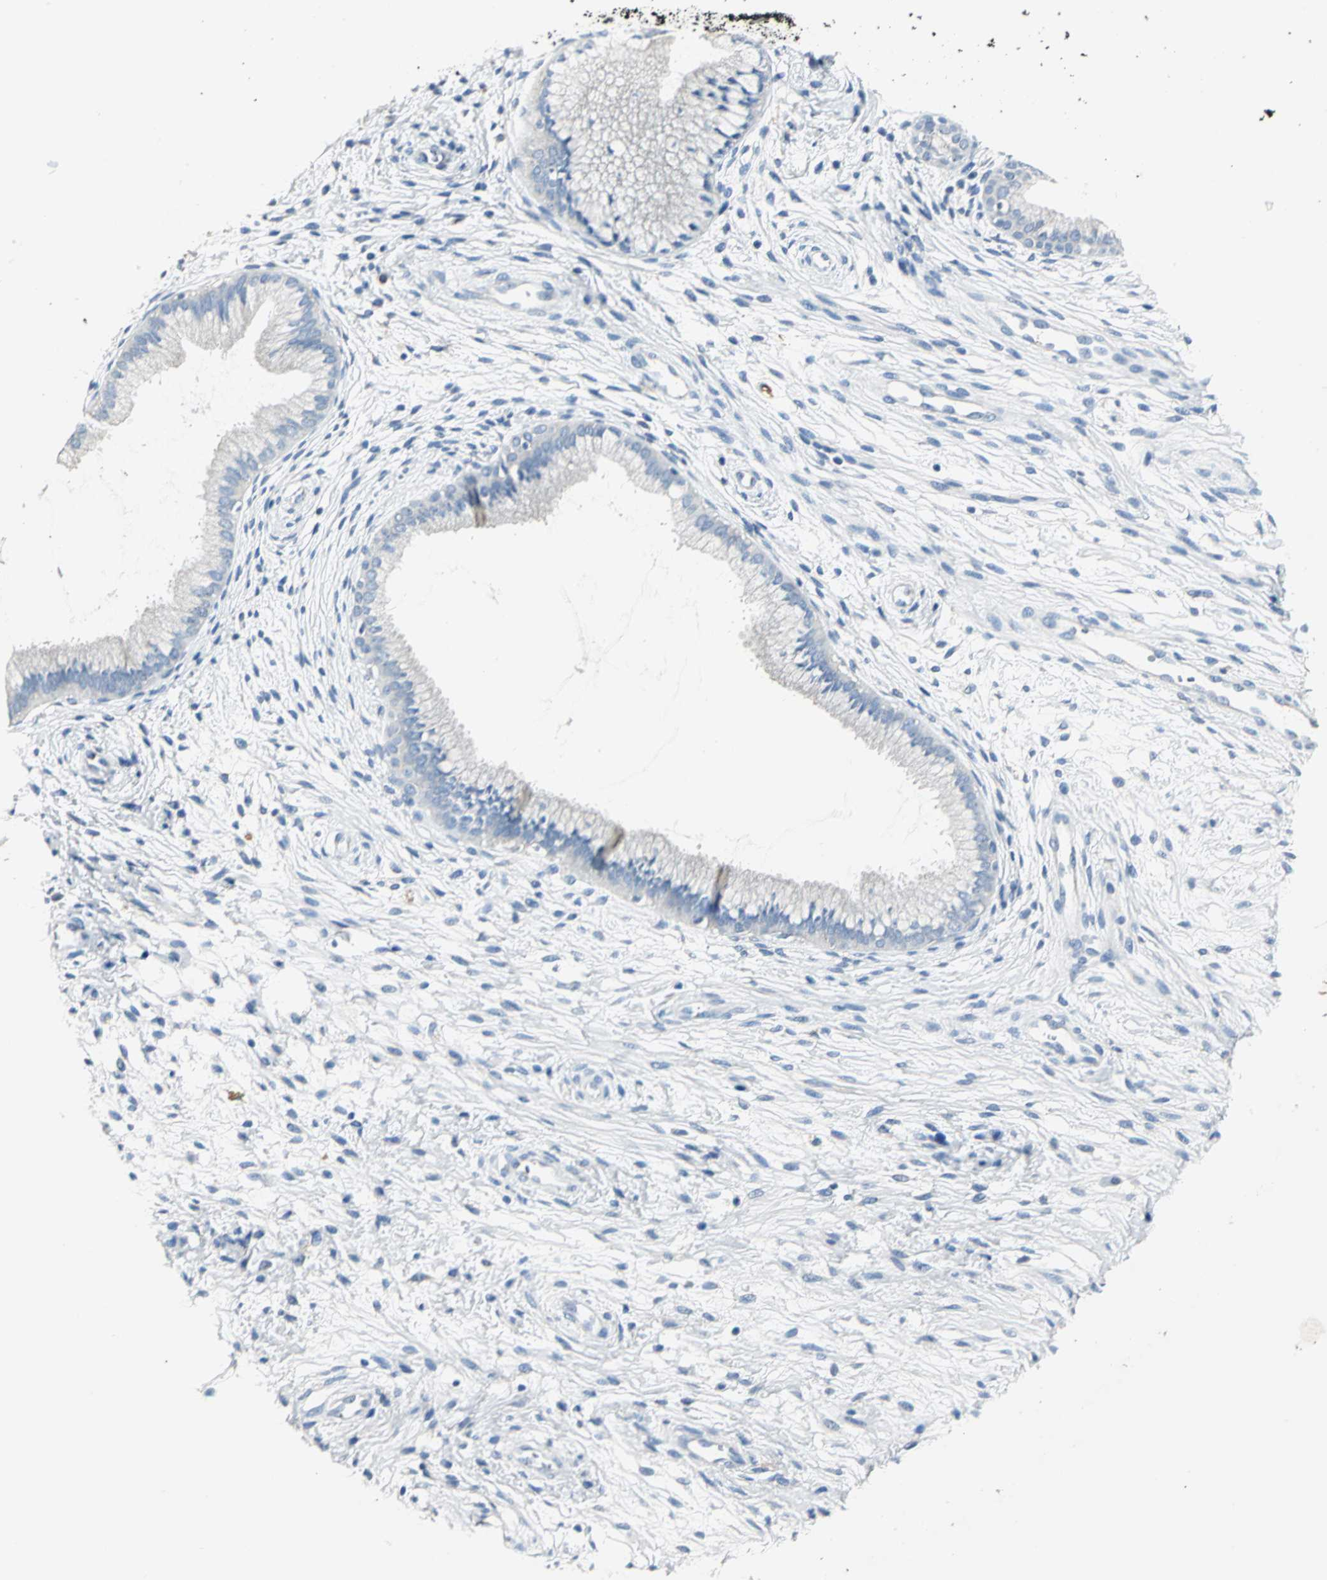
{"staining": {"intensity": "negative", "quantity": "none", "location": "none"}, "tissue": "cervix", "cell_type": "Glandular cells", "image_type": "normal", "snomed": [{"axis": "morphology", "description": "Normal tissue, NOS"}, {"axis": "topography", "description": "Cervix"}], "caption": "Glandular cells are negative for protein expression in benign human cervix.", "gene": "B3GNT2", "patient": {"sex": "female", "age": 39}}